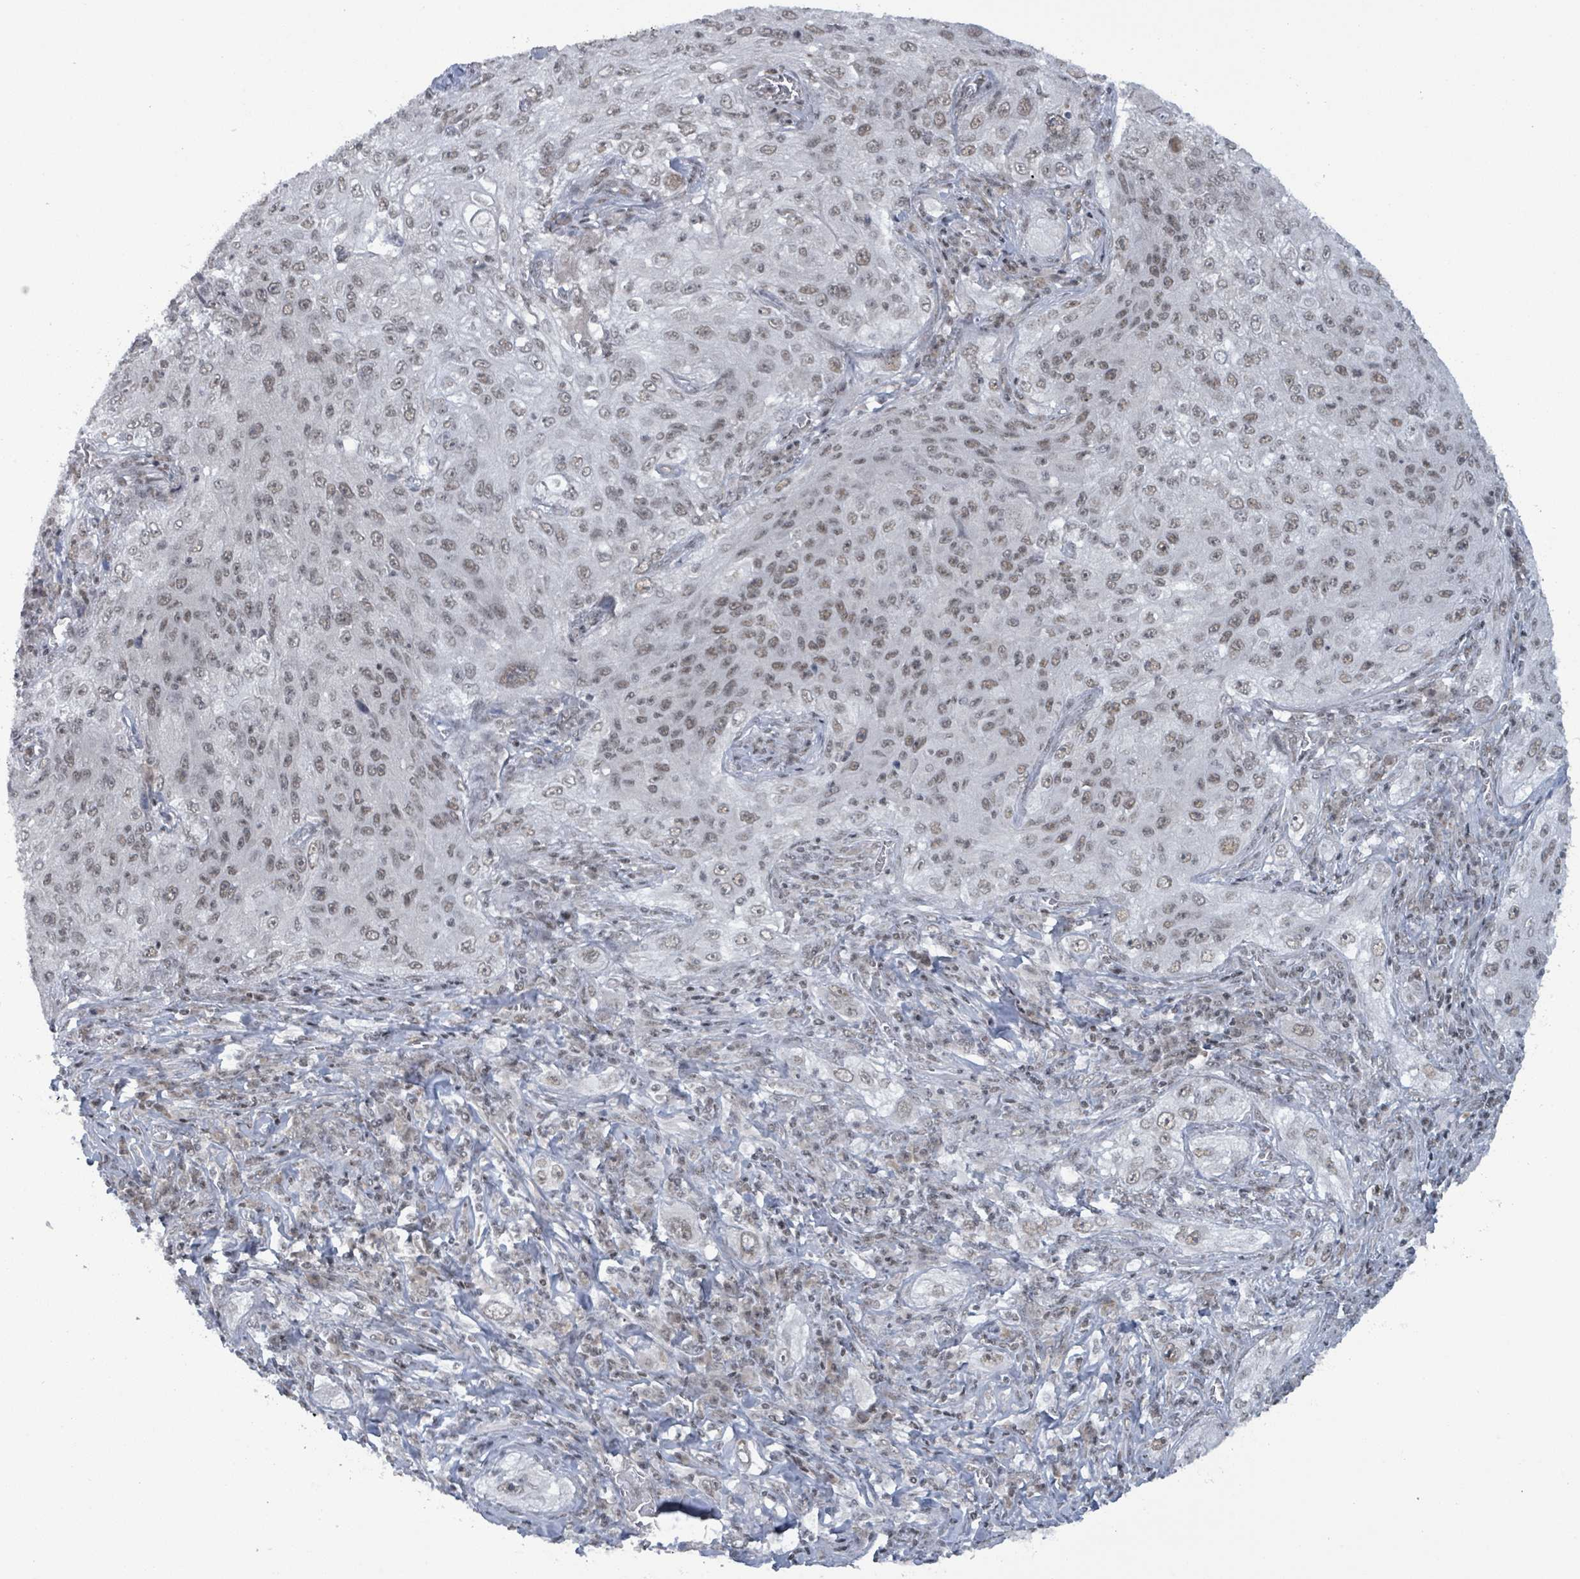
{"staining": {"intensity": "weak", "quantity": "25%-75%", "location": "nuclear"}, "tissue": "lung cancer", "cell_type": "Tumor cells", "image_type": "cancer", "snomed": [{"axis": "morphology", "description": "Squamous cell carcinoma, NOS"}, {"axis": "topography", "description": "Lung"}], "caption": "This micrograph reveals lung cancer (squamous cell carcinoma) stained with immunohistochemistry (IHC) to label a protein in brown. The nuclear of tumor cells show weak positivity for the protein. Nuclei are counter-stained blue.", "gene": "BANP", "patient": {"sex": "female", "age": 69}}